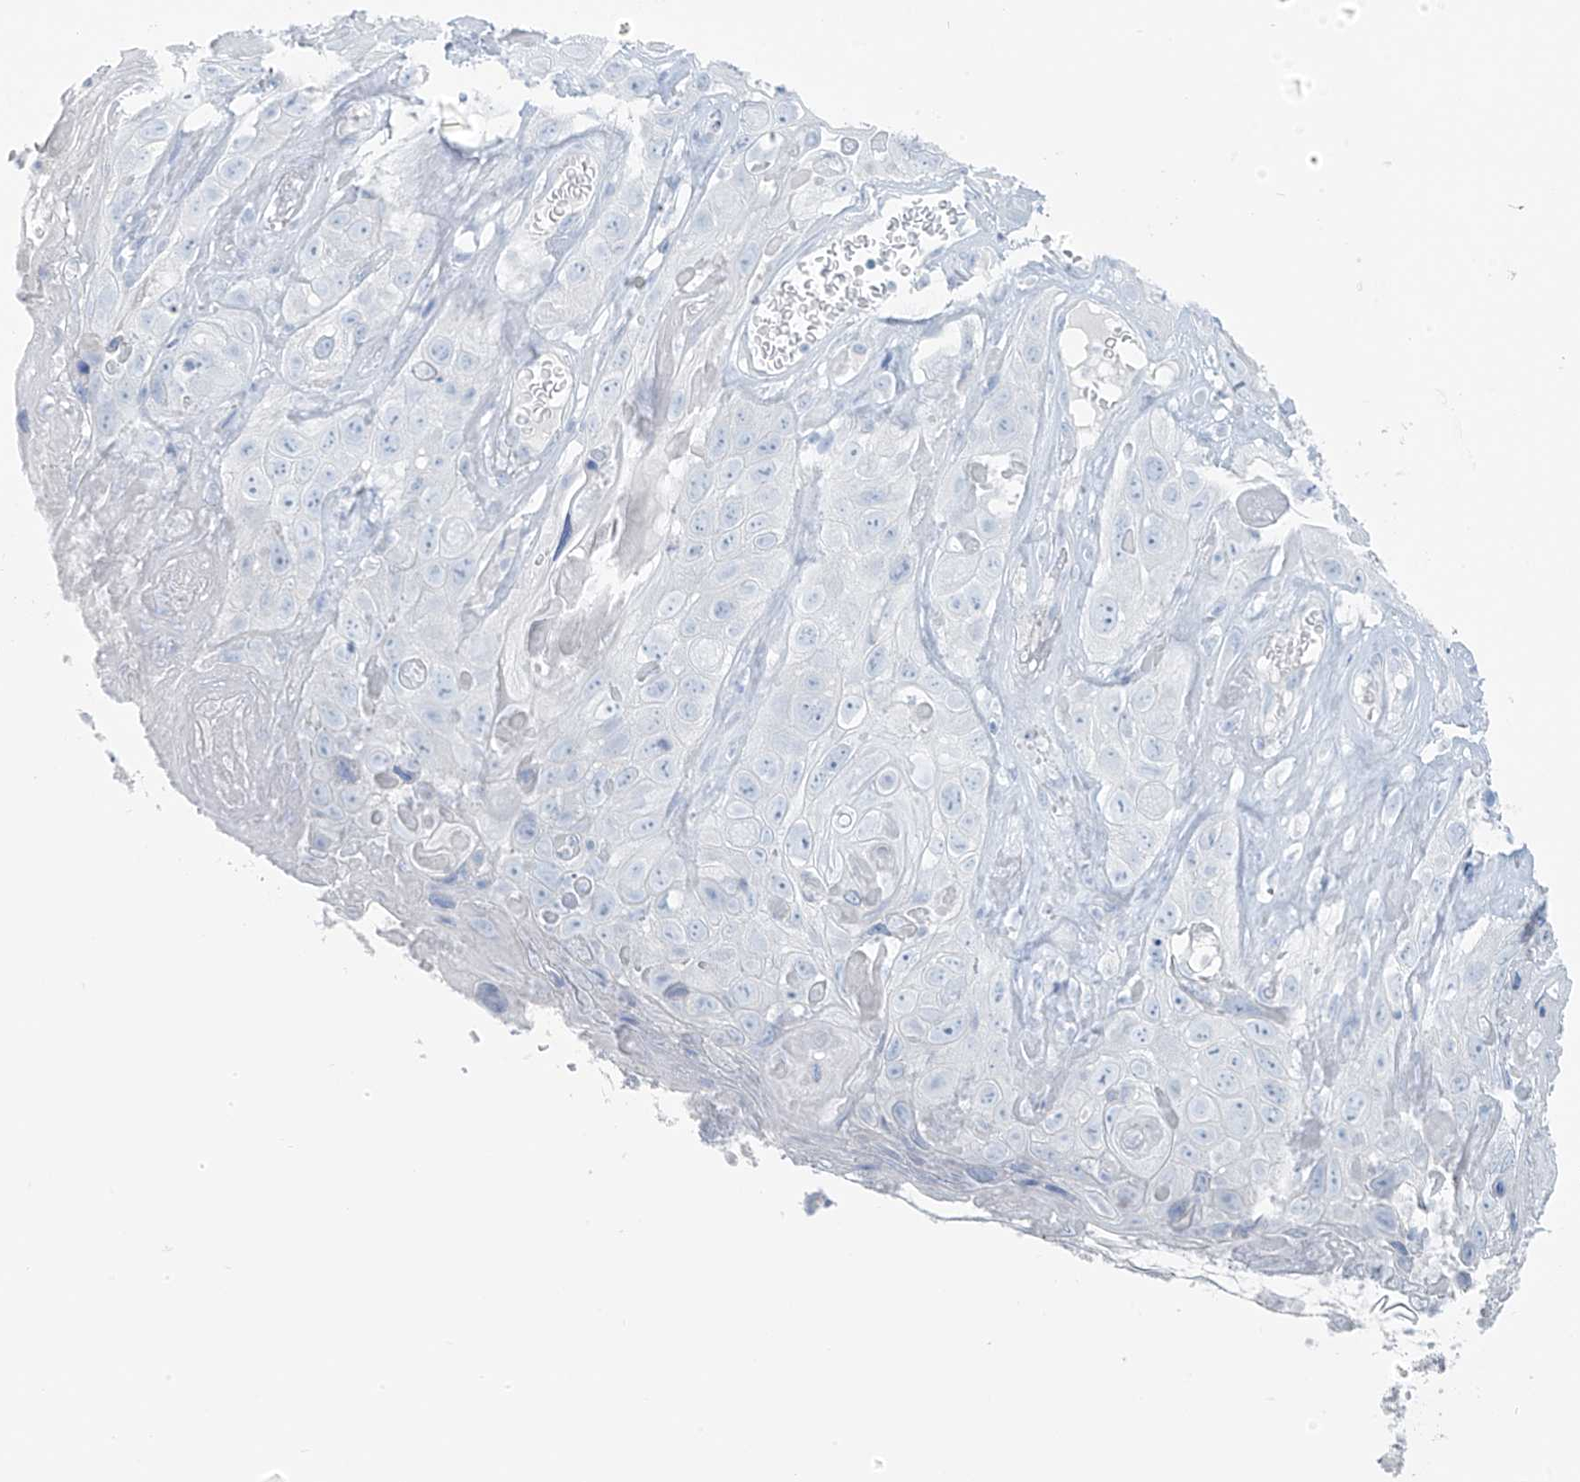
{"staining": {"intensity": "negative", "quantity": "none", "location": "none"}, "tissue": "skin cancer", "cell_type": "Tumor cells", "image_type": "cancer", "snomed": [{"axis": "morphology", "description": "Squamous cell carcinoma, NOS"}, {"axis": "topography", "description": "Skin"}], "caption": "Immunohistochemical staining of skin squamous cell carcinoma demonstrates no significant staining in tumor cells.", "gene": "SLC25A43", "patient": {"sex": "male", "age": 55}}